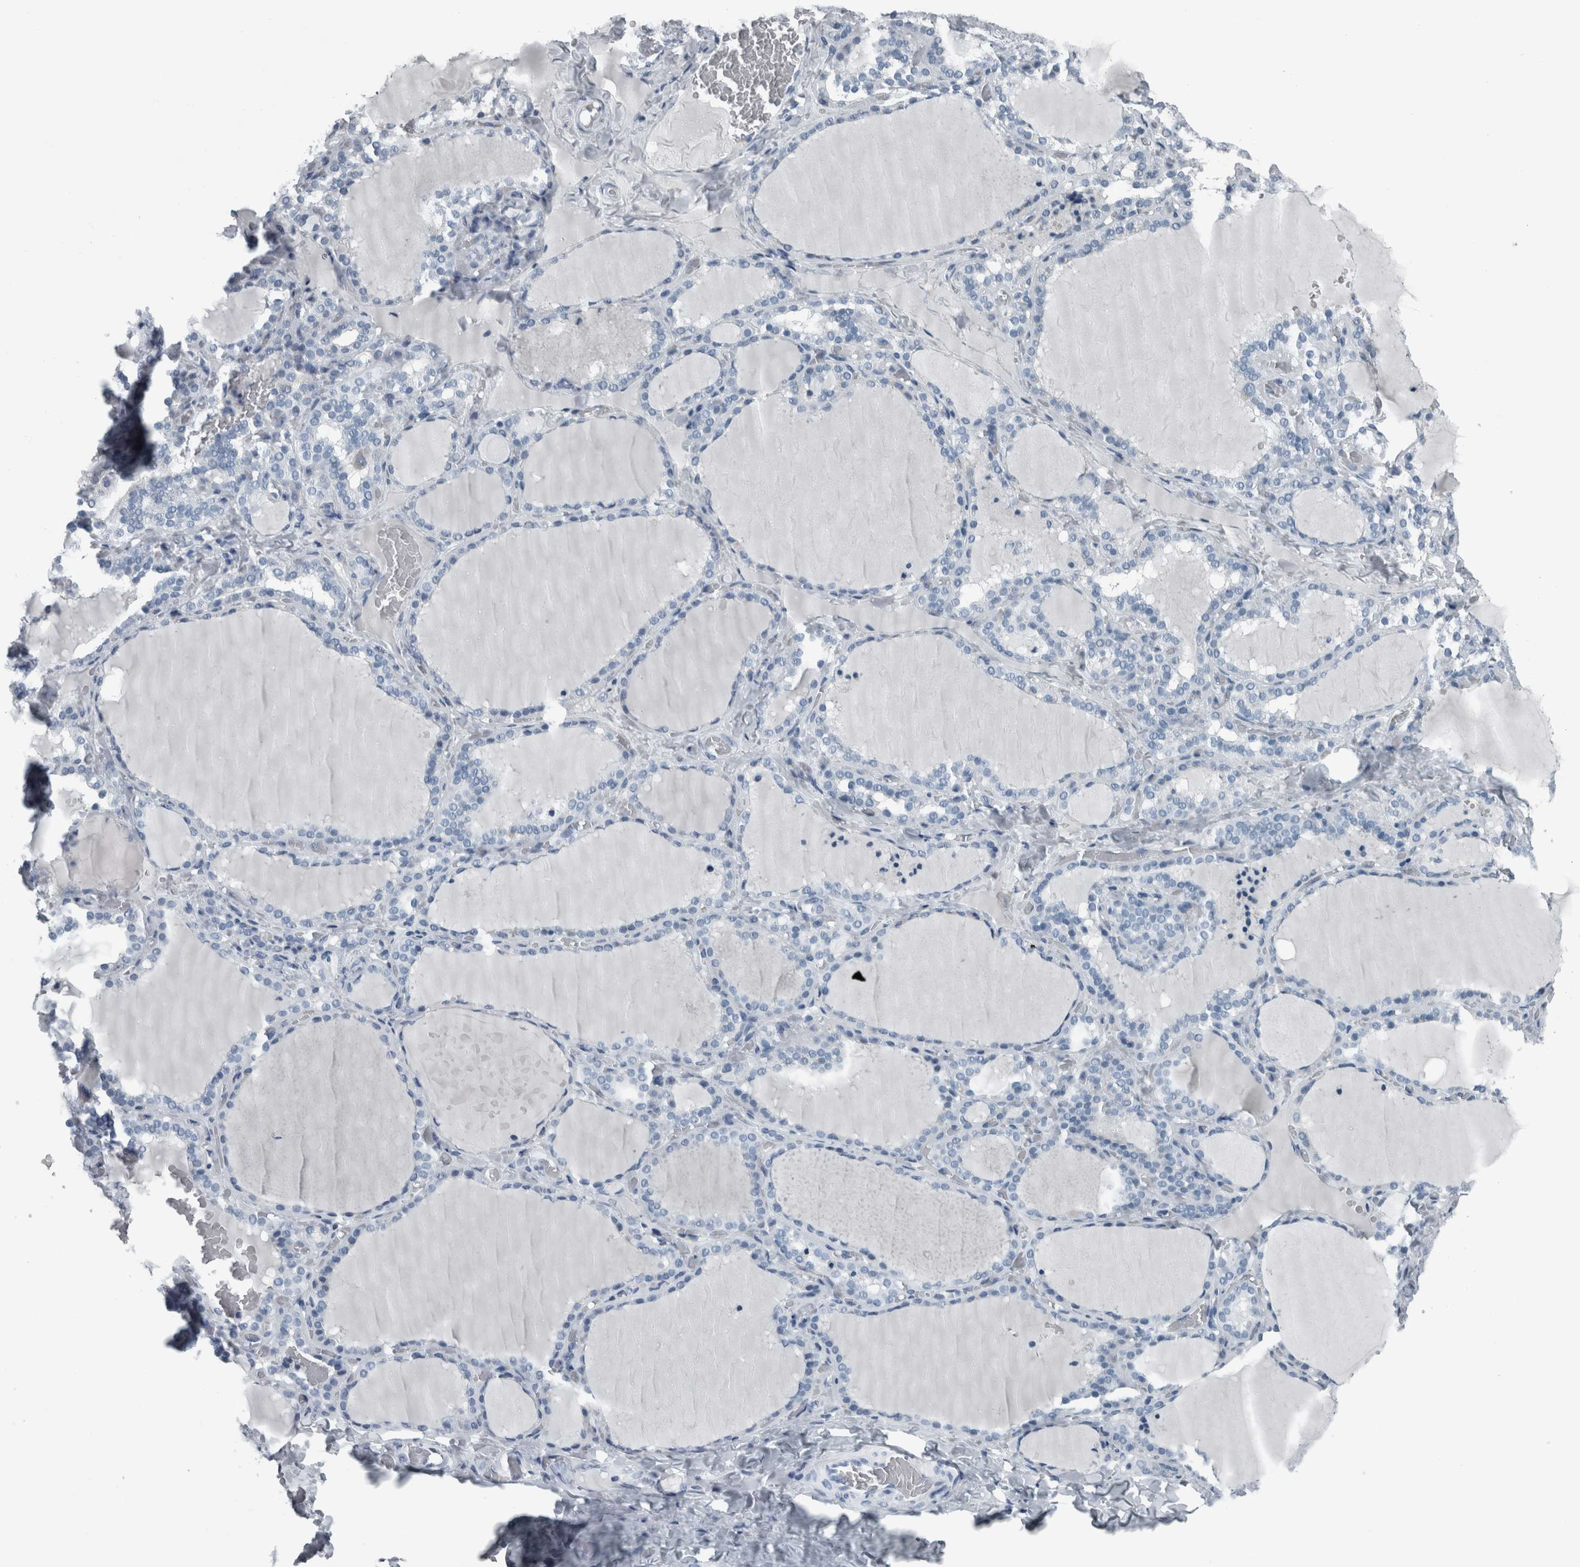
{"staining": {"intensity": "negative", "quantity": "none", "location": "none"}, "tissue": "thyroid gland", "cell_type": "Glandular cells", "image_type": "normal", "snomed": [{"axis": "morphology", "description": "Normal tissue, NOS"}, {"axis": "topography", "description": "Thyroid gland"}], "caption": "Histopathology image shows no significant protein positivity in glandular cells of unremarkable thyroid gland. (DAB immunohistochemistry (IHC), high magnification).", "gene": "KRT20", "patient": {"sex": "female", "age": 22}}